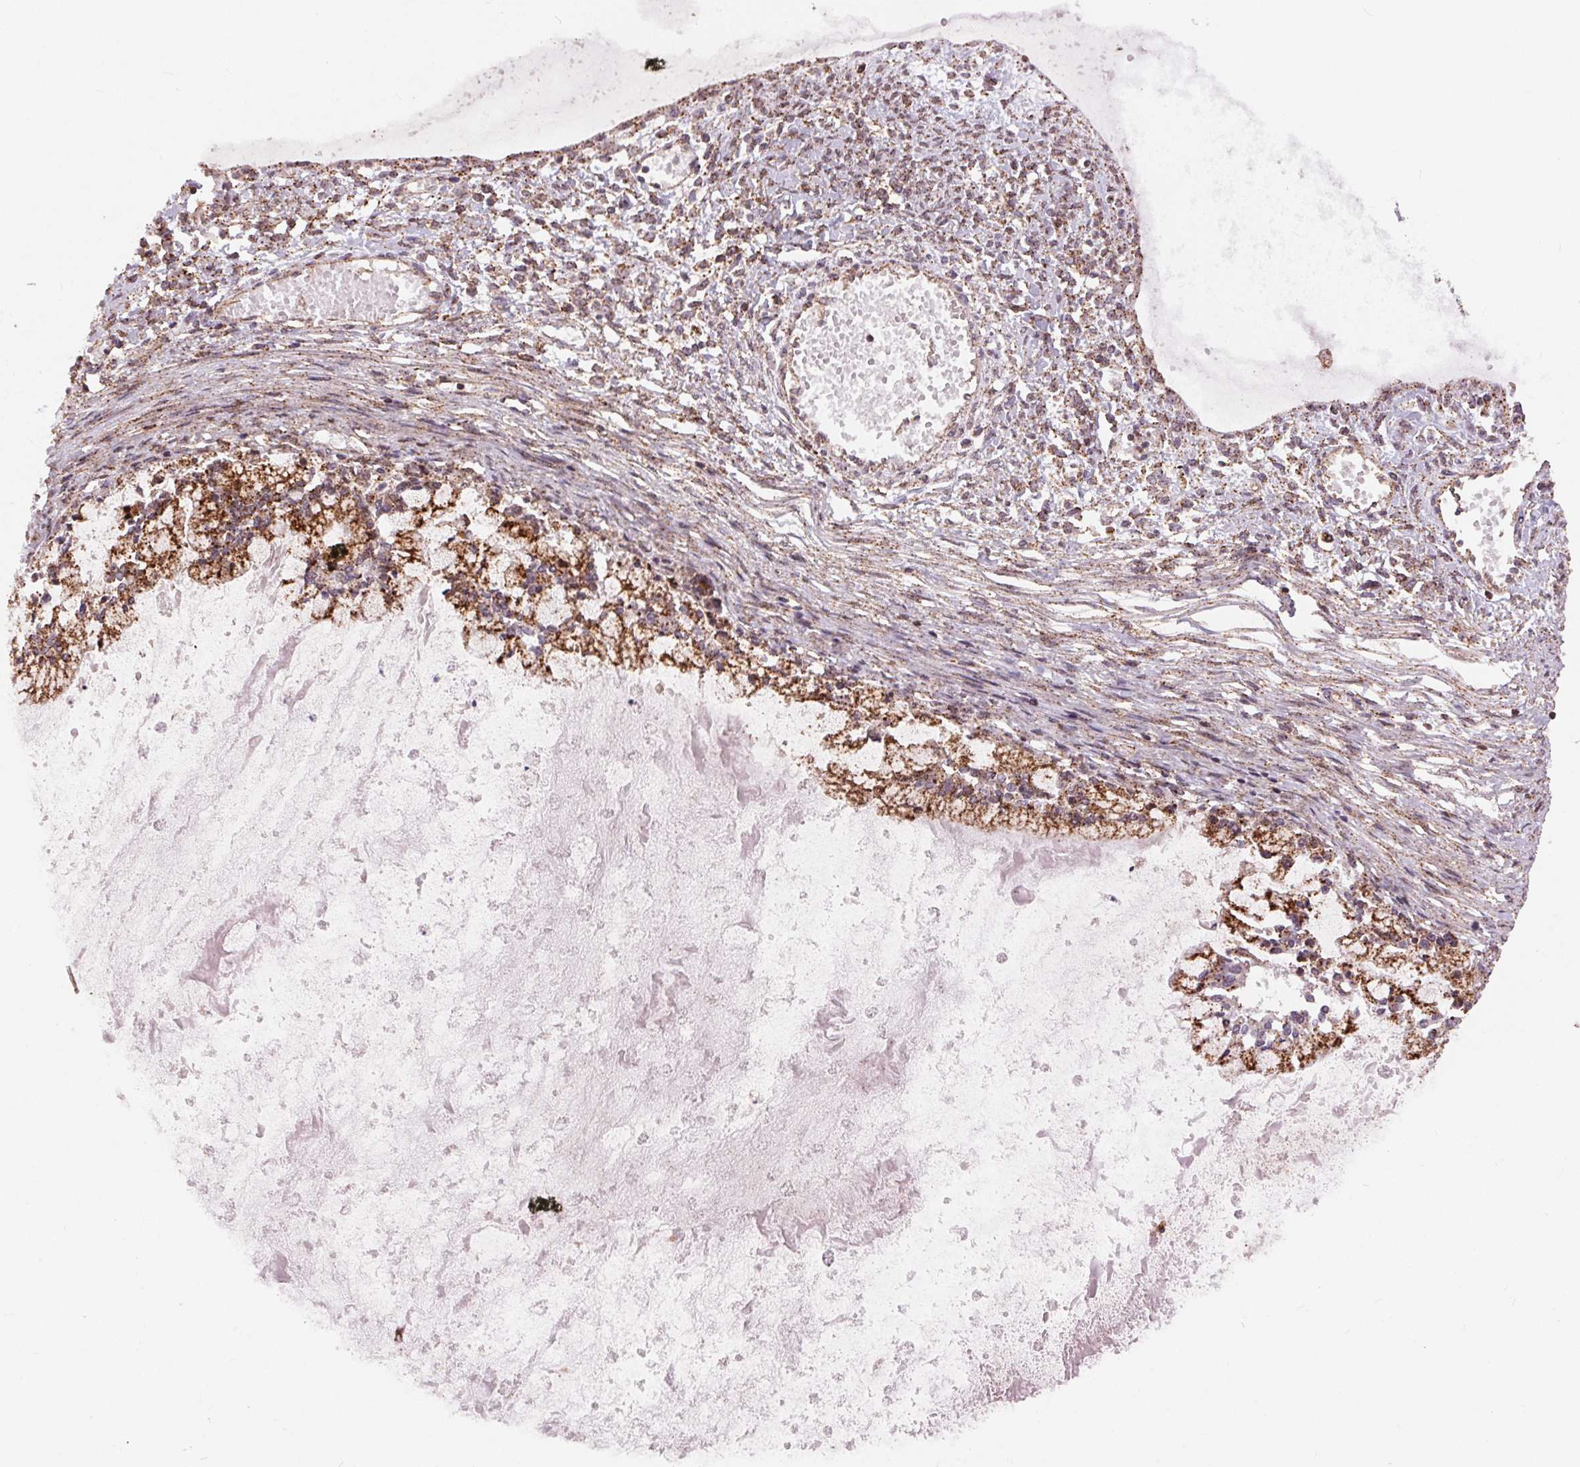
{"staining": {"intensity": "strong", "quantity": ">75%", "location": "cytoplasmic/membranous"}, "tissue": "ovarian cancer", "cell_type": "Tumor cells", "image_type": "cancer", "snomed": [{"axis": "morphology", "description": "Cystadenocarcinoma, mucinous, NOS"}, {"axis": "topography", "description": "Ovary"}], "caption": "Approximately >75% of tumor cells in human ovarian cancer (mucinous cystadenocarcinoma) demonstrate strong cytoplasmic/membranous protein expression as visualized by brown immunohistochemical staining.", "gene": "CHMP4B", "patient": {"sex": "female", "age": 67}}